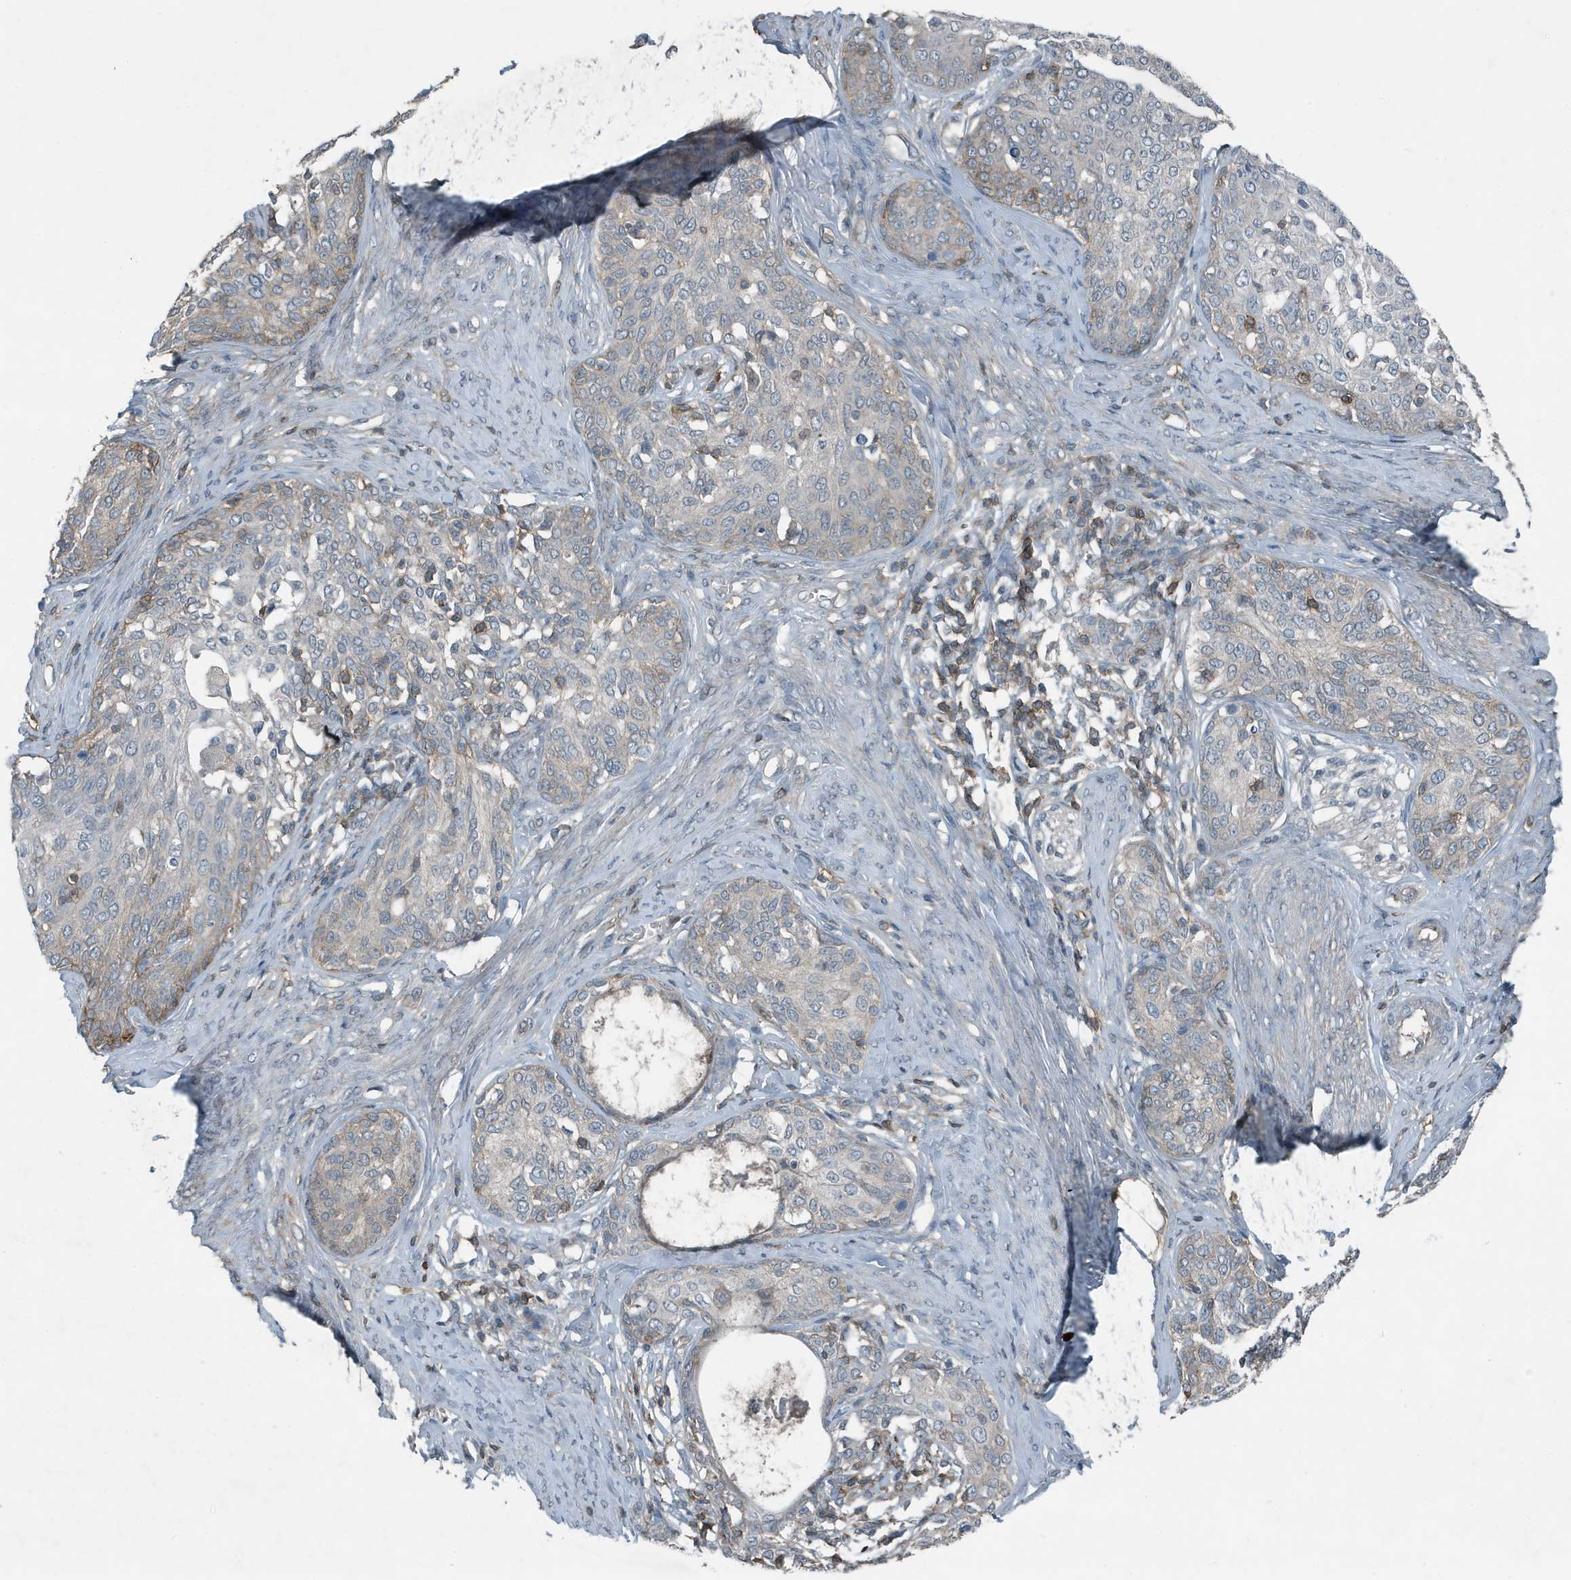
{"staining": {"intensity": "weak", "quantity": "<25%", "location": "cytoplasmic/membranous"}, "tissue": "cervical cancer", "cell_type": "Tumor cells", "image_type": "cancer", "snomed": [{"axis": "morphology", "description": "Squamous cell carcinoma, NOS"}, {"axis": "morphology", "description": "Adenocarcinoma, NOS"}, {"axis": "topography", "description": "Cervix"}], "caption": "Tumor cells are negative for protein expression in human cervical cancer (squamous cell carcinoma).", "gene": "DAPP1", "patient": {"sex": "female", "age": 52}}